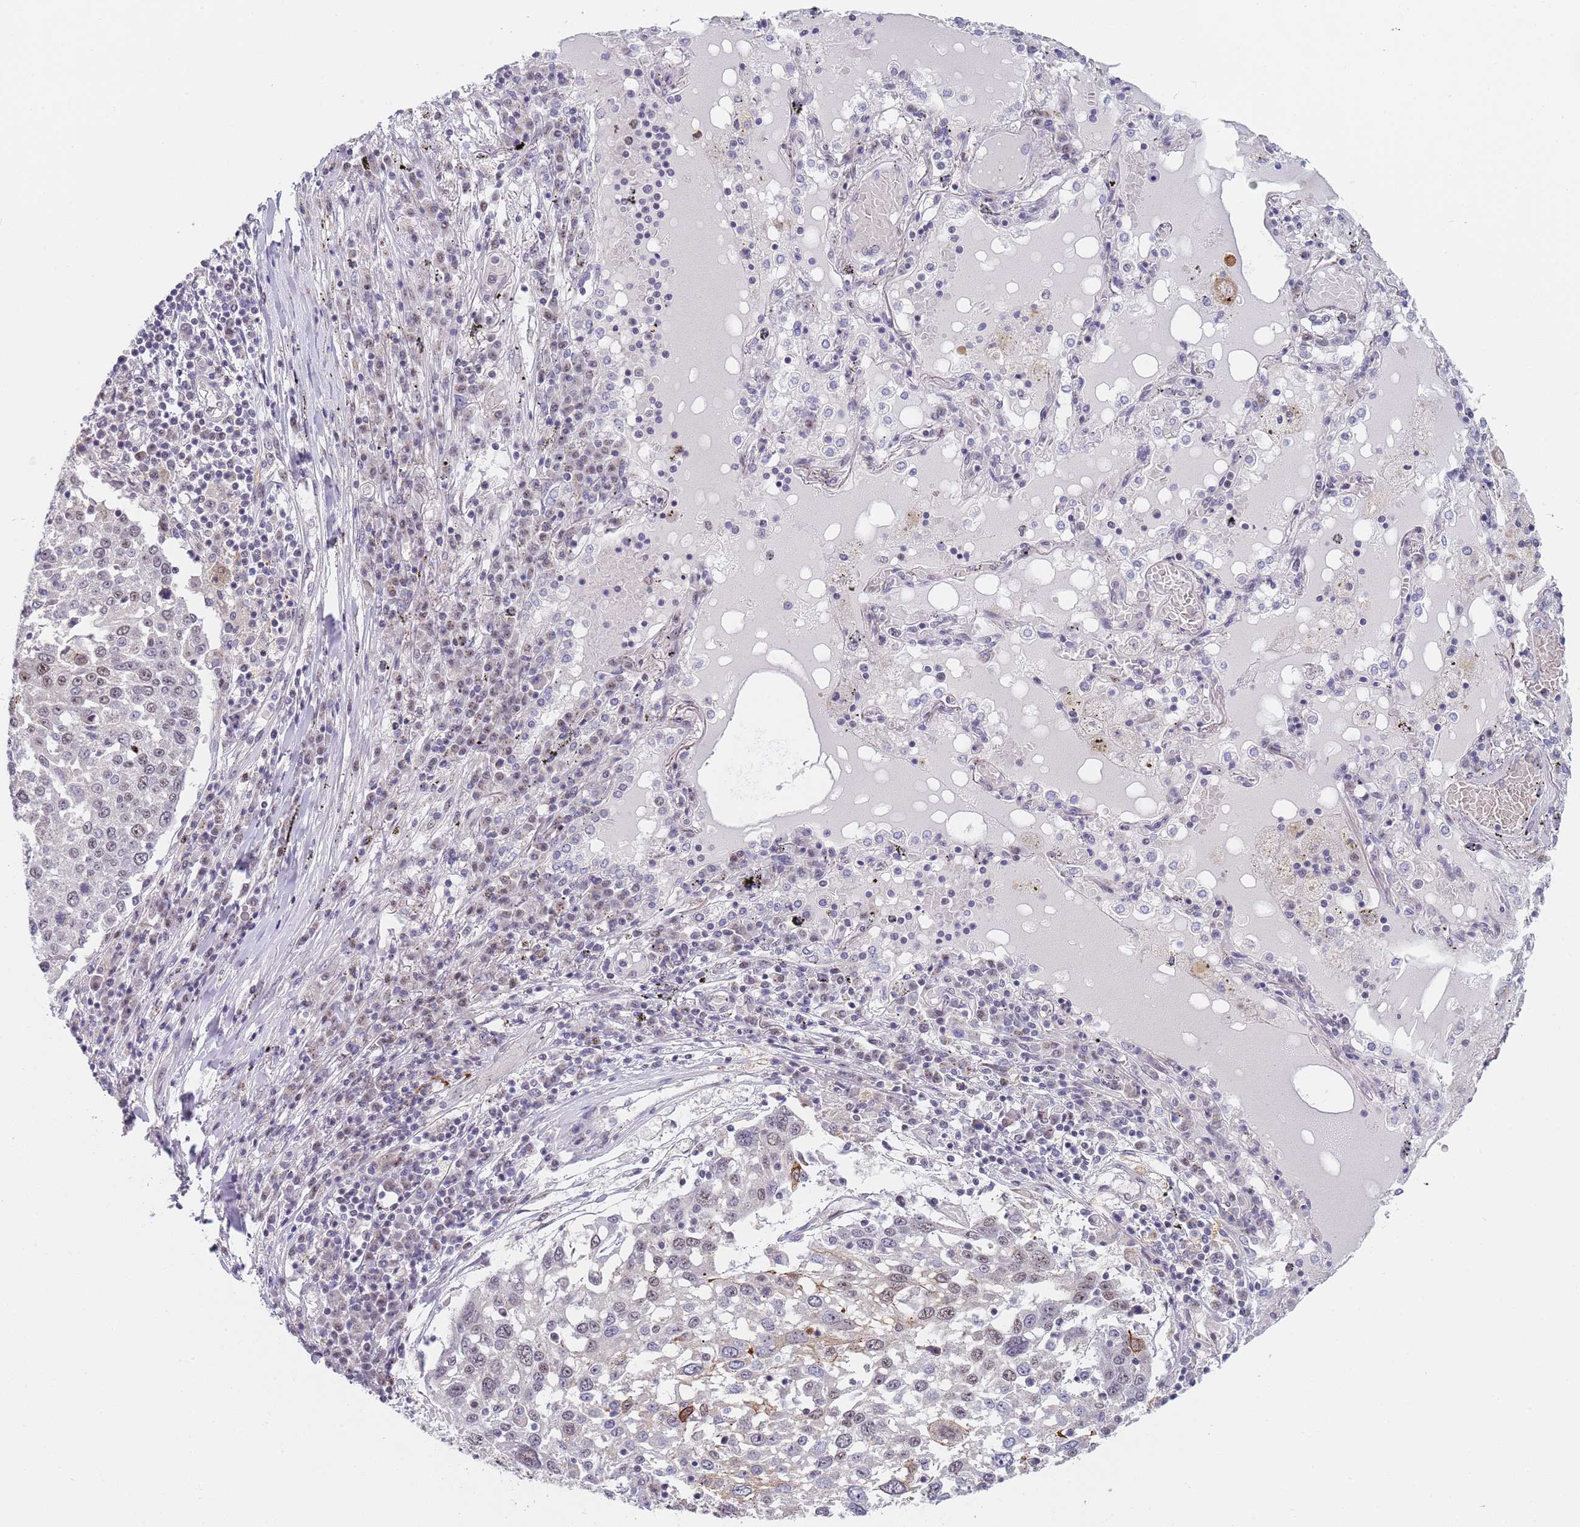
{"staining": {"intensity": "weak", "quantity": "<25%", "location": "nuclear"}, "tissue": "lung cancer", "cell_type": "Tumor cells", "image_type": "cancer", "snomed": [{"axis": "morphology", "description": "Squamous cell carcinoma, NOS"}, {"axis": "topography", "description": "Lung"}], "caption": "The micrograph shows no staining of tumor cells in lung squamous cell carcinoma. (DAB immunohistochemistry (IHC) with hematoxylin counter stain).", "gene": "PLCL2", "patient": {"sex": "male", "age": 65}}